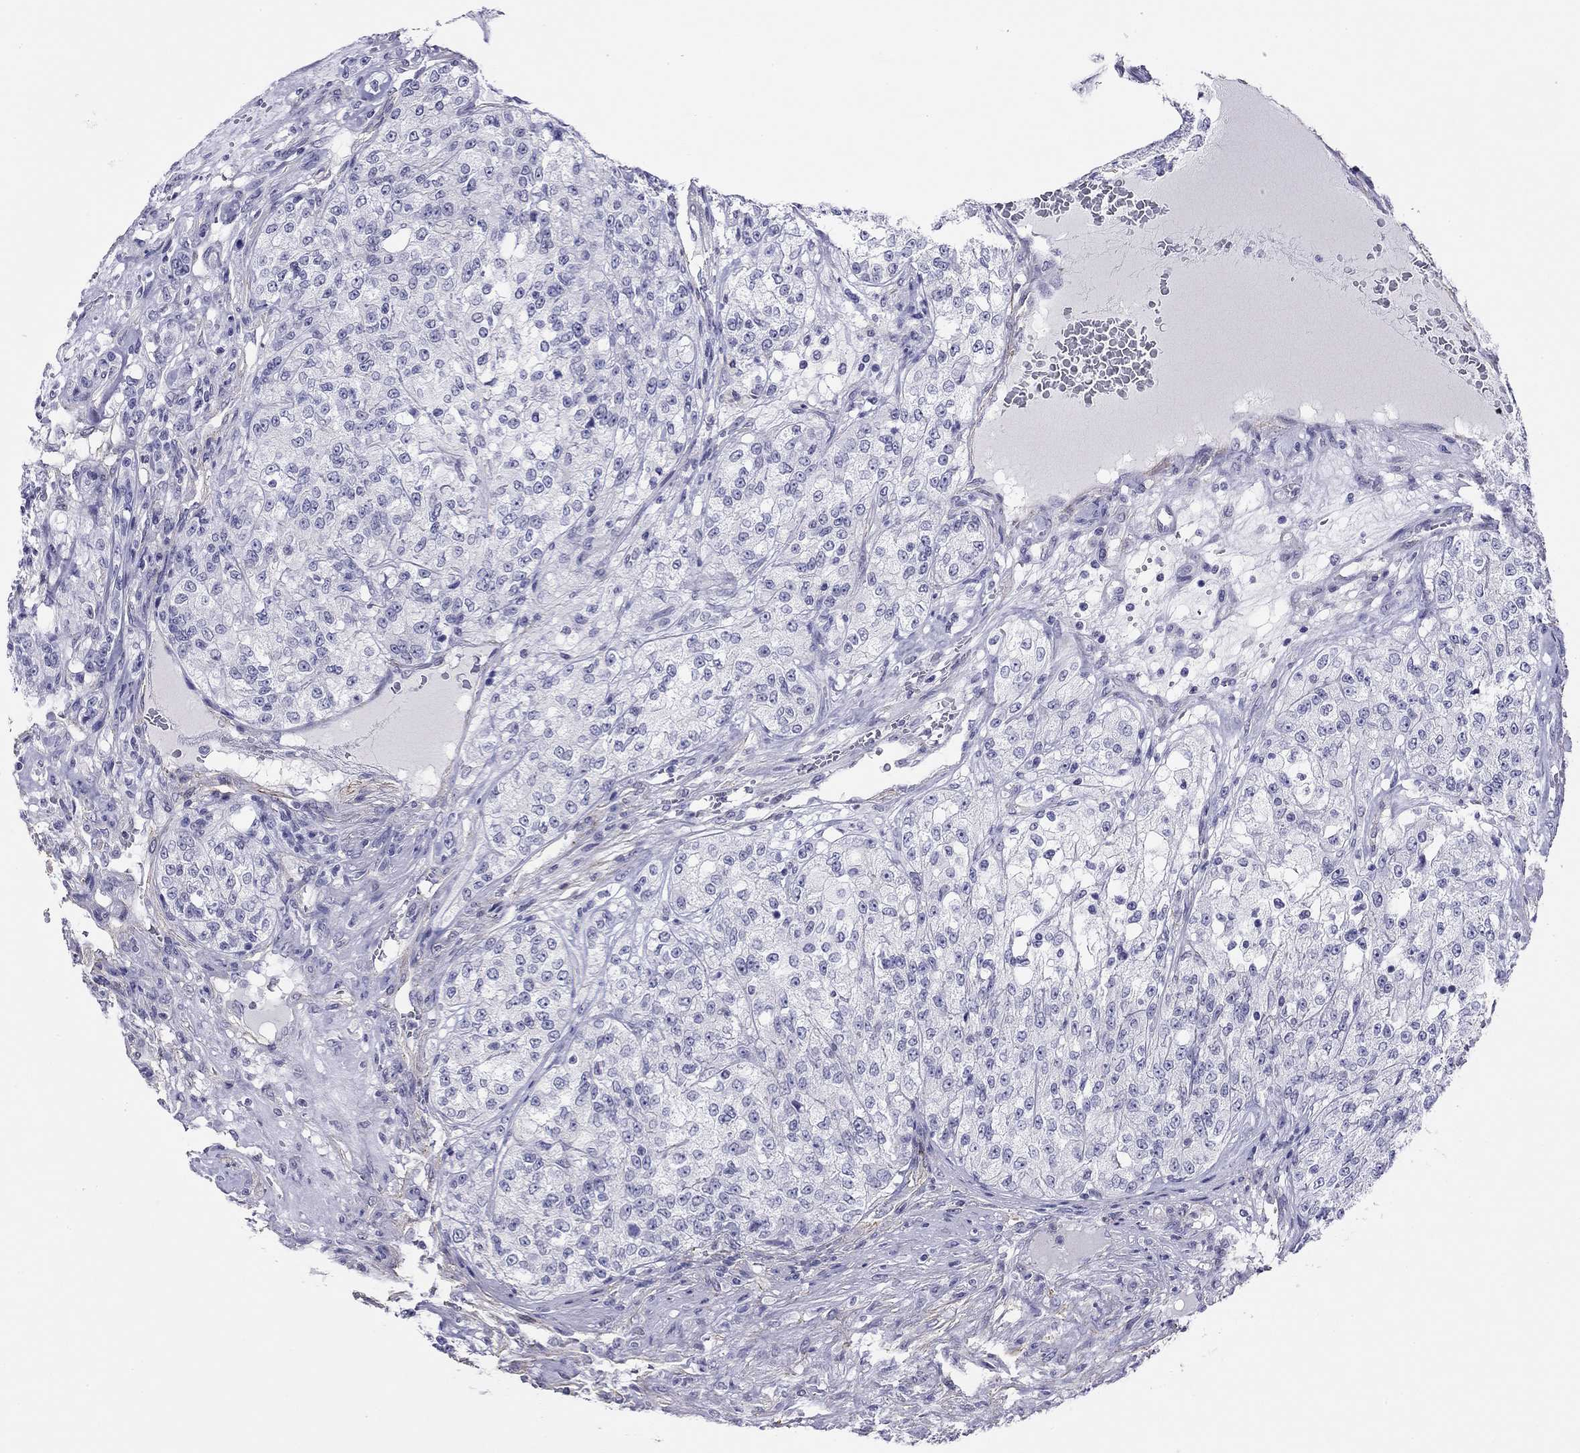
{"staining": {"intensity": "negative", "quantity": "none", "location": "none"}, "tissue": "renal cancer", "cell_type": "Tumor cells", "image_type": "cancer", "snomed": [{"axis": "morphology", "description": "Adenocarcinoma, NOS"}, {"axis": "topography", "description": "Kidney"}], "caption": "High power microscopy image of an immunohistochemistry (IHC) image of adenocarcinoma (renal), revealing no significant staining in tumor cells. Nuclei are stained in blue.", "gene": "MYMX", "patient": {"sex": "female", "age": 63}}